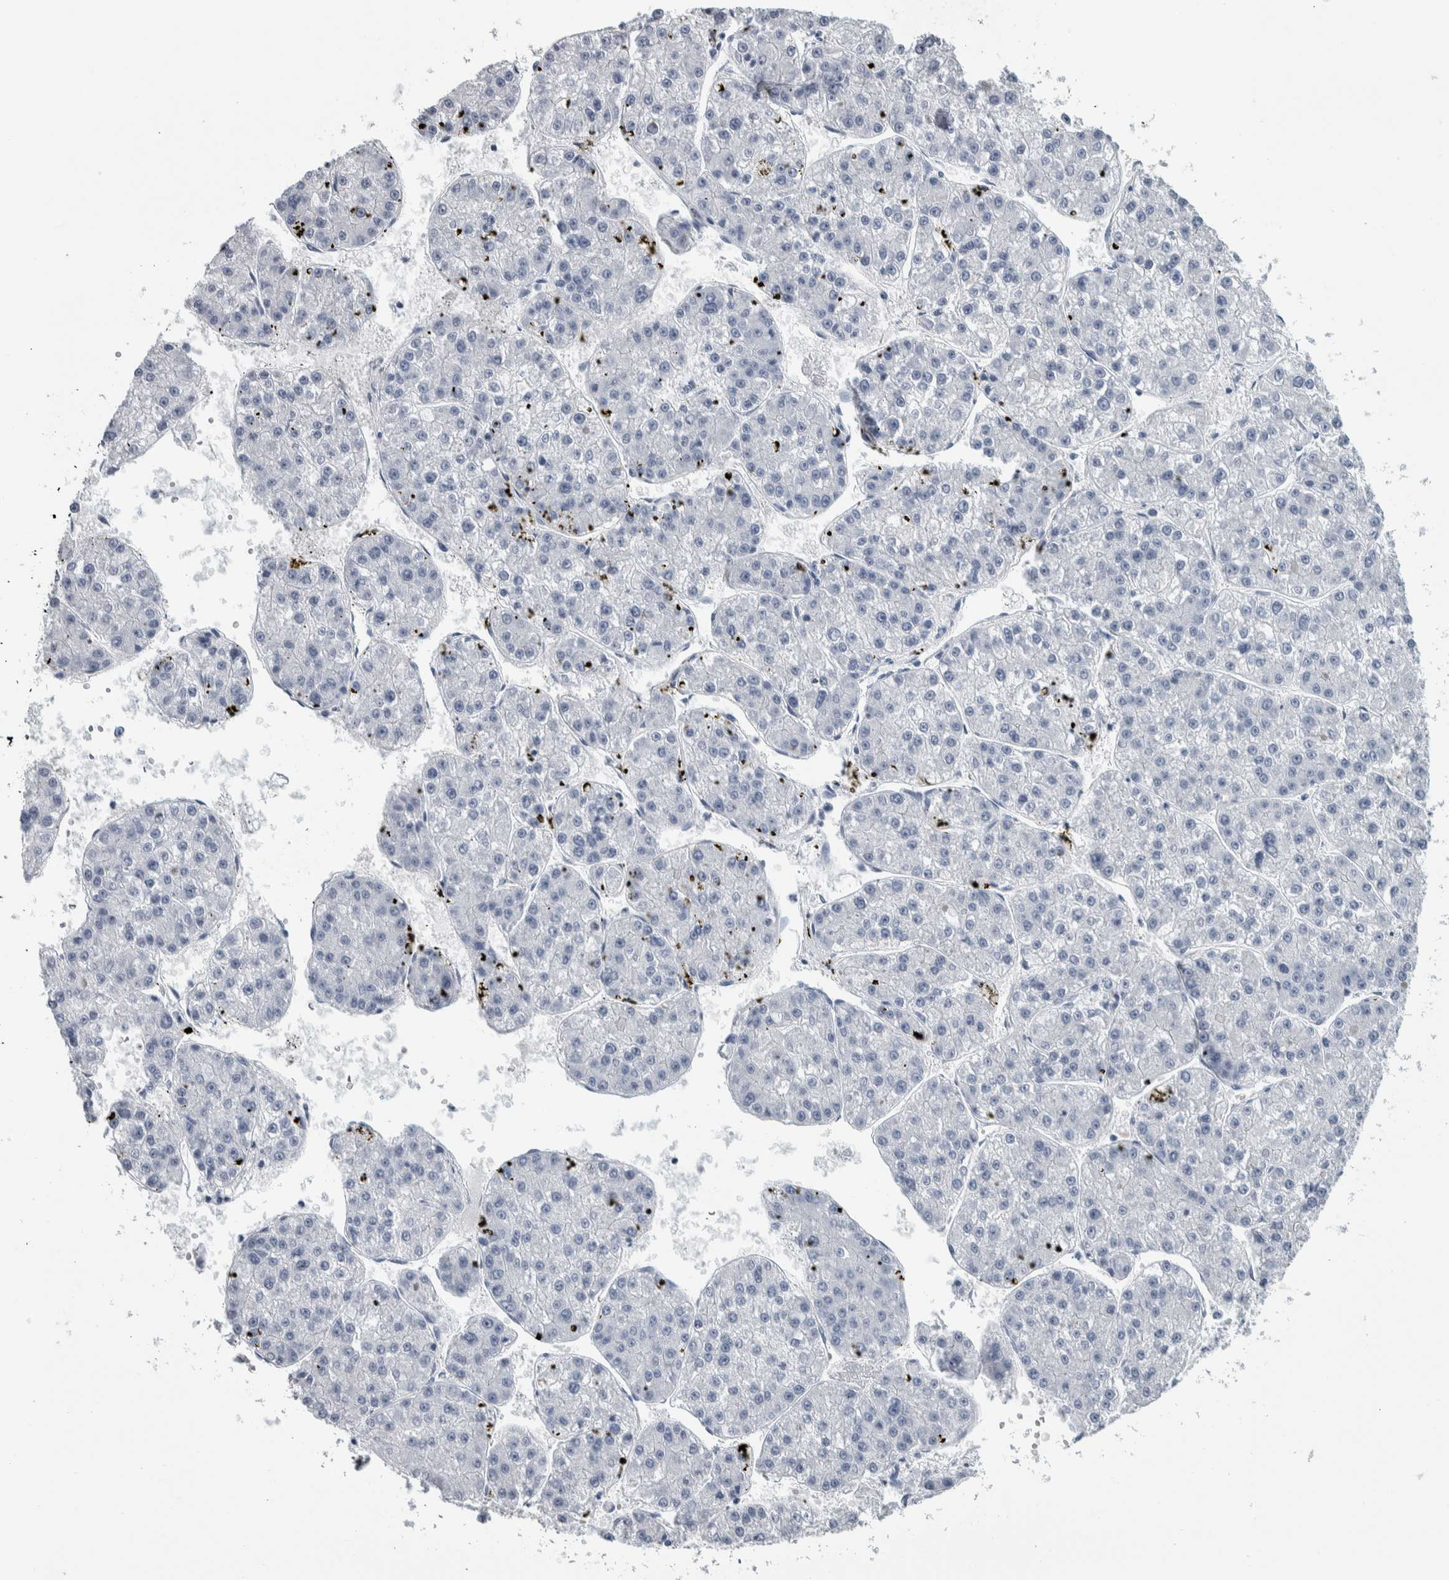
{"staining": {"intensity": "negative", "quantity": "none", "location": "none"}, "tissue": "liver cancer", "cell_type": "Tumor cells", "image_type": "cancer", "snomed": [{"axis": "morphology", "description": "Carcinoma, Hepatocellular, NOS"}, {"axis": "topography", "description": "Liver"}], "caption": "The IHC photomicrograph has no significant staining in tumor cells of liver cancer tissue. (Immunohistochemistry (ihc), brightfield microscopy, high magnification).", "gene": "CDH17", "patient": {"sex": "female", "age": 73}}